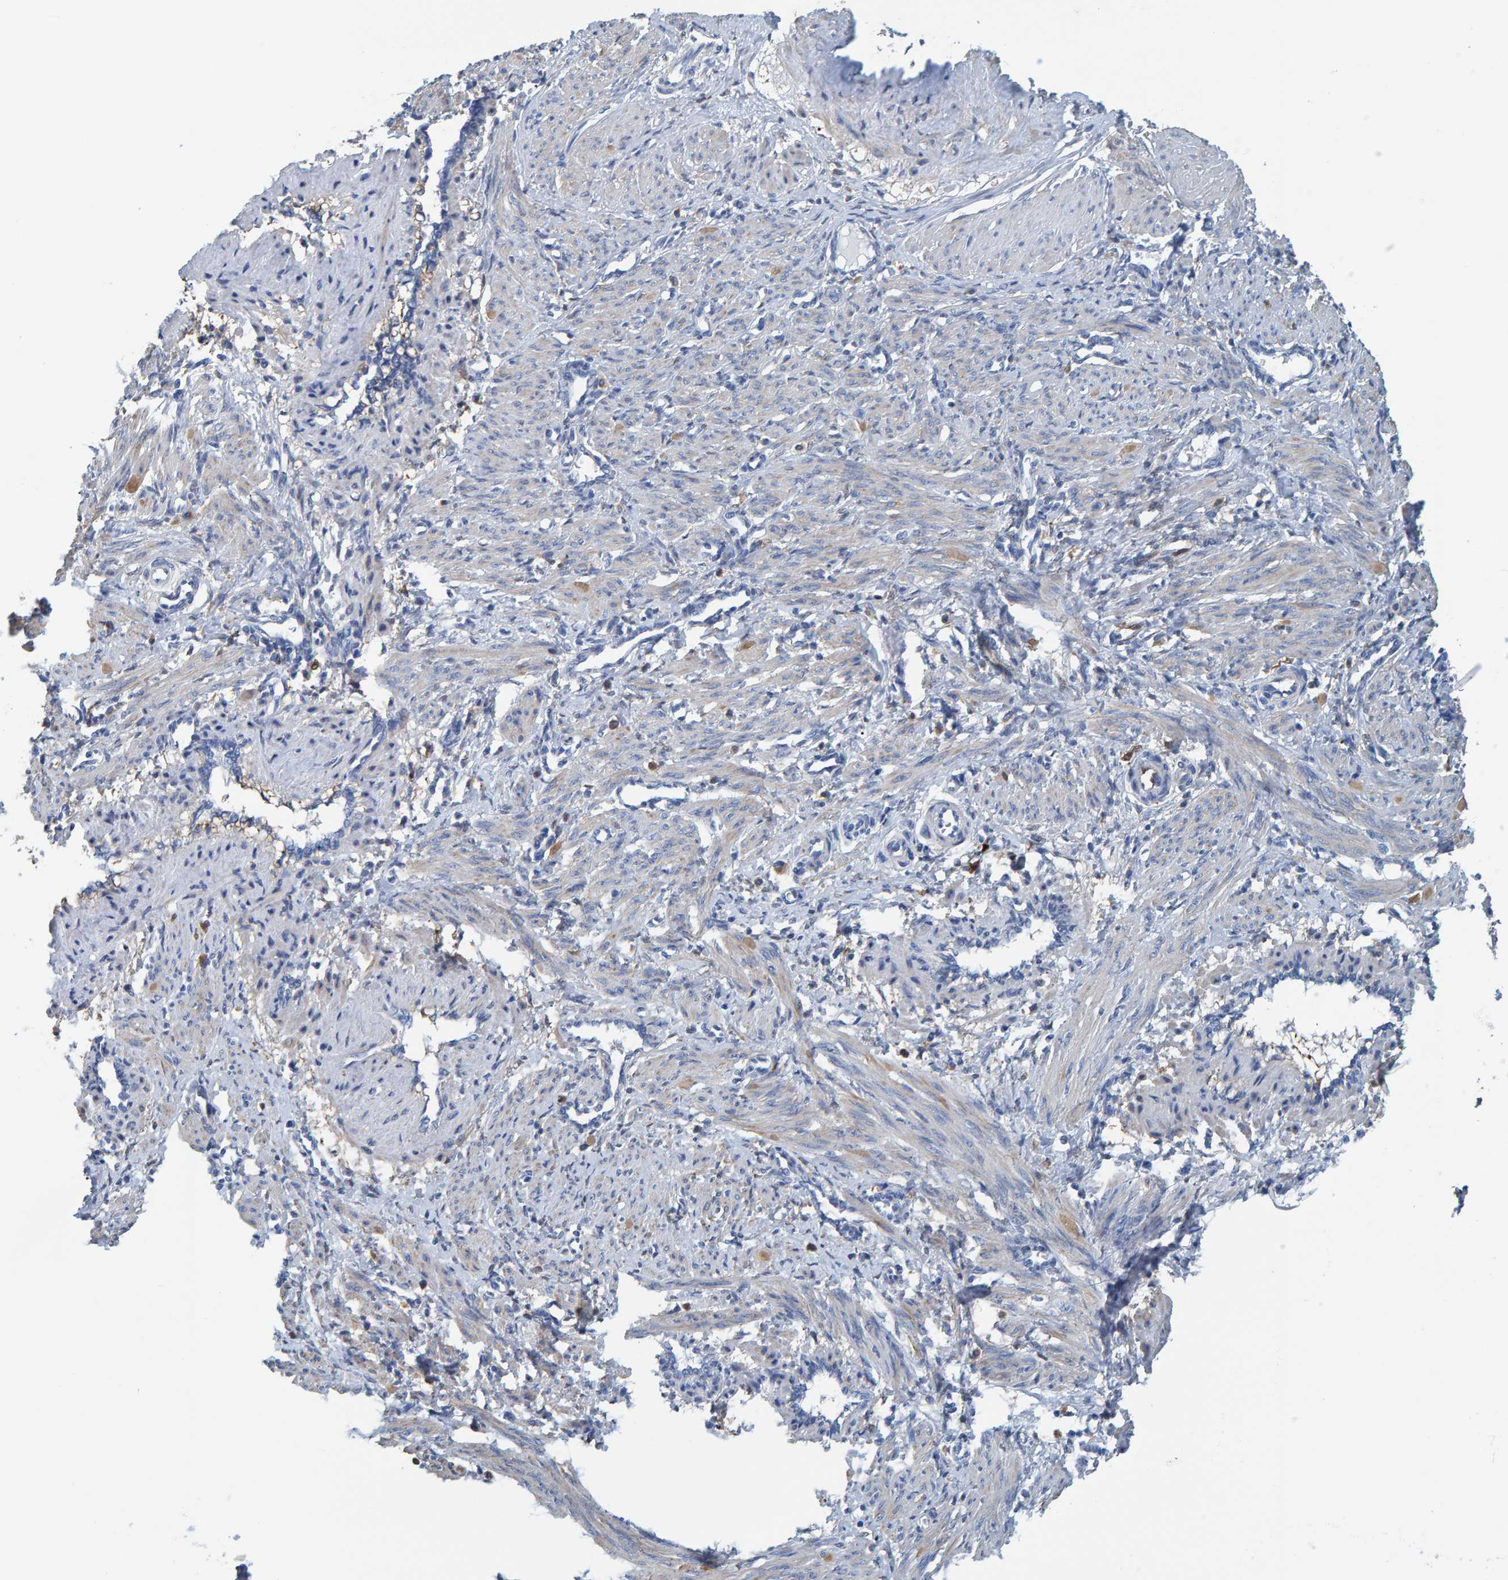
{"staining": {"intensity": "negative", "quantity": "none", "location": "none"}, "tissue": "smooth muscle", "cell_type": "Smooth muscle cells", "image_type": "normal", "snomed": [{"axis": "morphology", "description": "Normal tissue, NOS"}, {"axis": "topography", "description": "Endometrium"}], "caption": "This is a photomicrograph of immunohistochemistry (IHC) staining of normal smooth muscle, which shows no expression in smooth muscle cells. (DAB (3,3'-diaminobenzidine) immunohistochemistry (IHC) with hematoxylin counter stain).", "gene": "IDO1", "patient": {"sex": "female", "age": 33}}